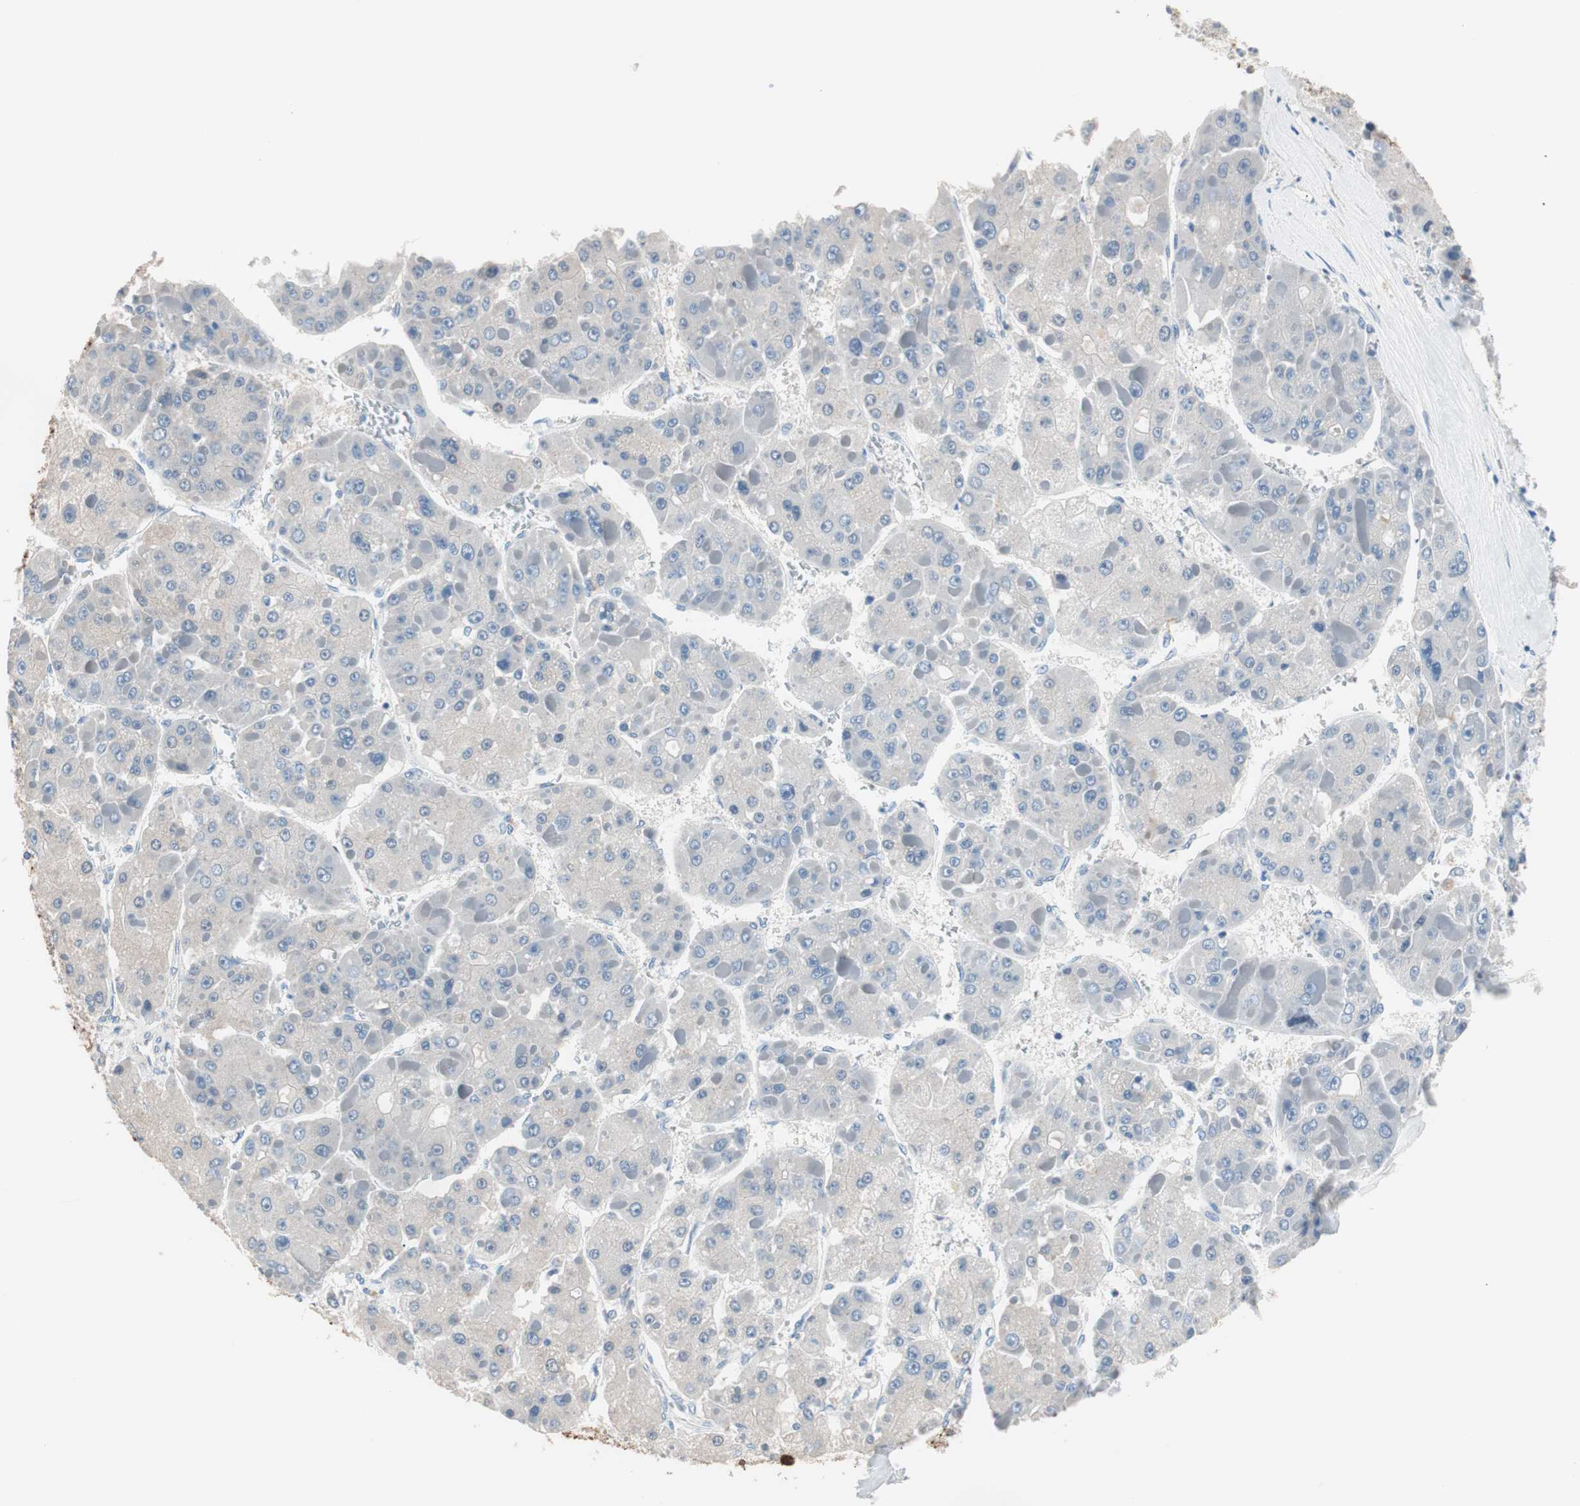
{"staining": {"intensity": "negative", "quantity": "none", "location": "none"}, "tissue": "liver cancer", "cell_type": "Tumor cells", "image_type": "cancer", "snomed": [{"axis": "morphology", "description": "Carcinoma, Hepatocellular, NOS"}, {"axis": "topography", "description": "Liver"}], "caption": "IHC photomicrograph of human liver cancer stained for a protein (brown), which demonstrates no staining in tumor cells.", "gene": "VIL1", "patient": {"sex": "female", "age": 73}}